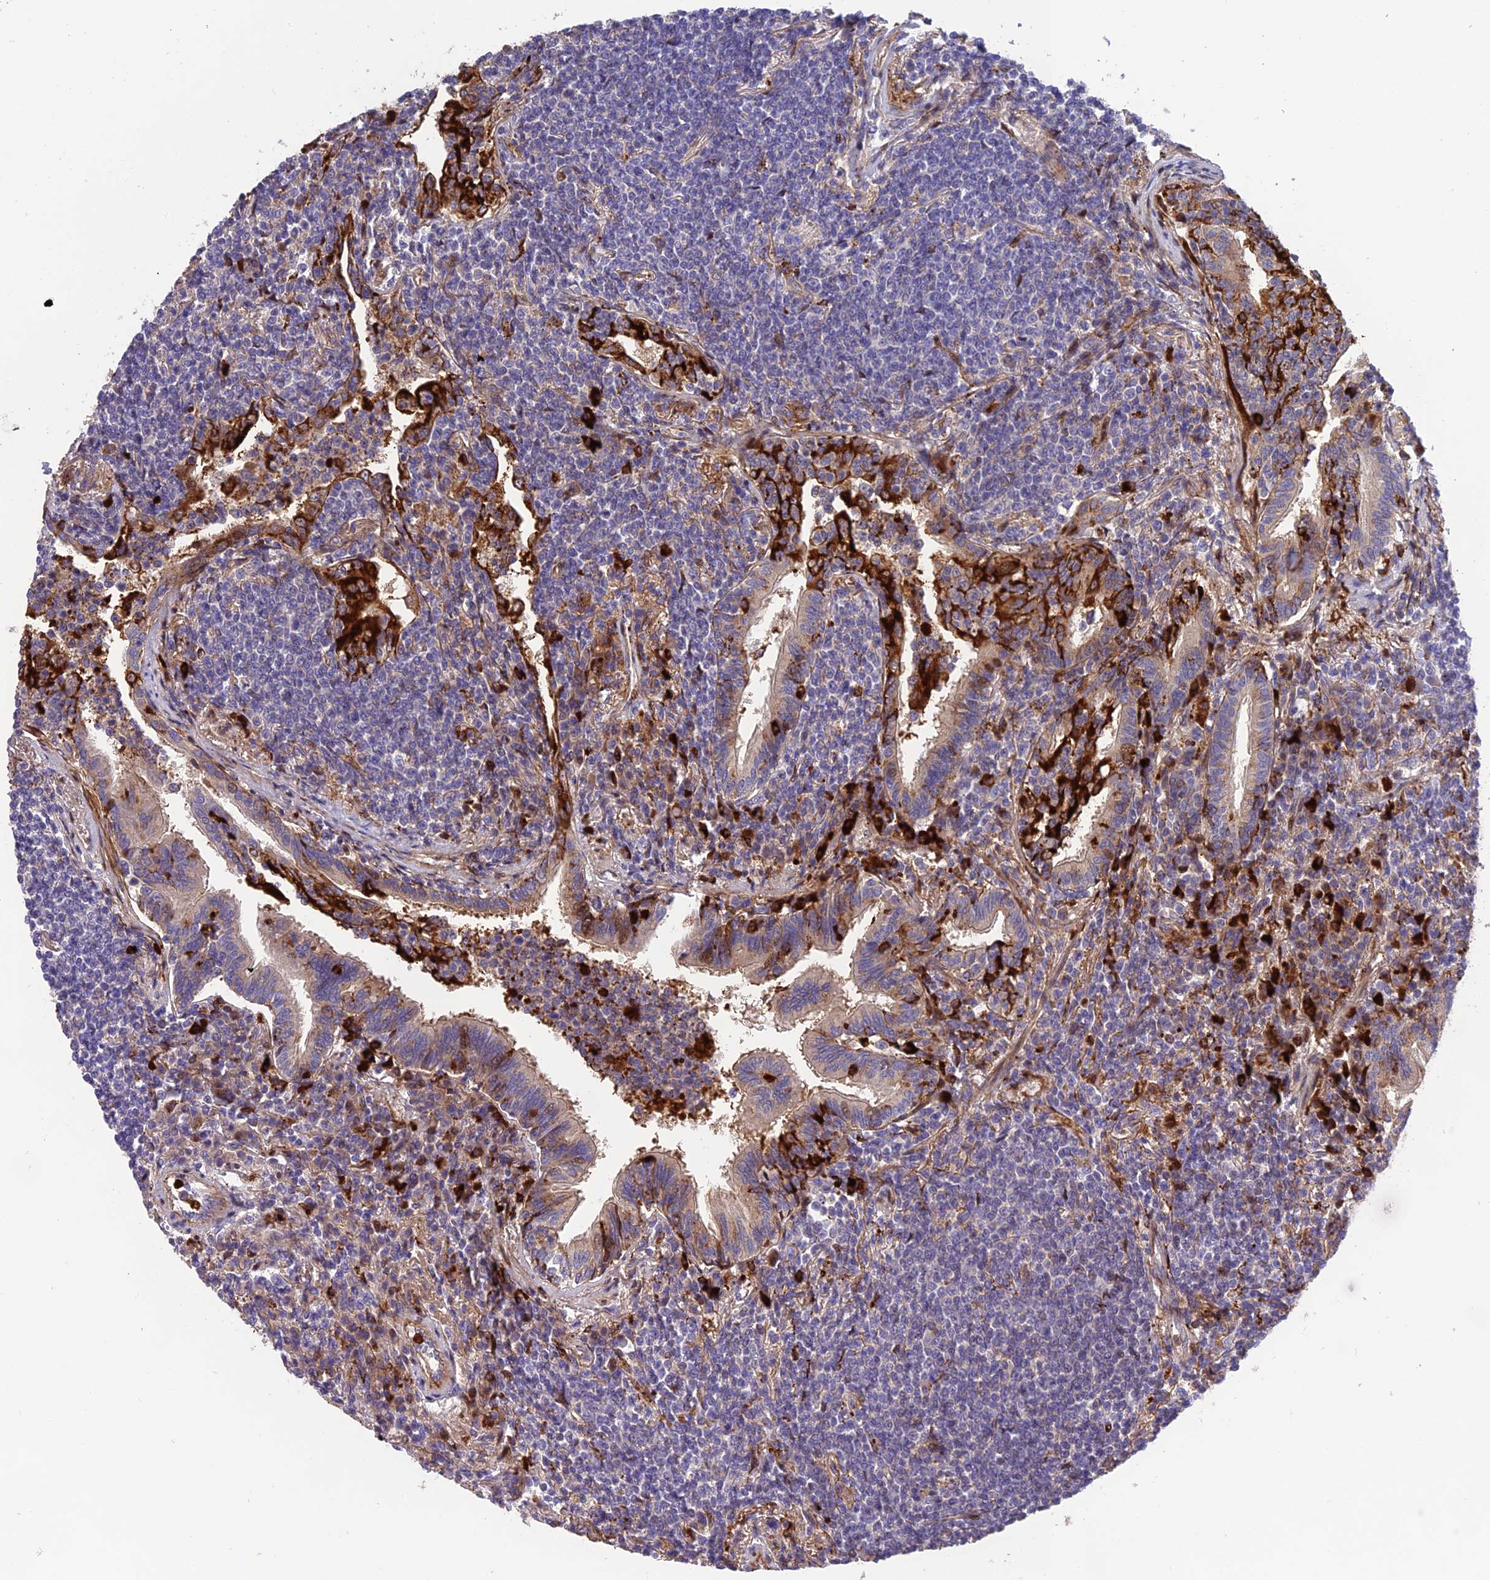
{"staining": {"intensity": "negative", "quantity": "none", "location": "none"}, "tissue": "lymphoma", "cell_type": "Tumor cells", "image_type": "cancer", "snomed": [{"axis": "morphology", "description": "Malignant lymphoma, non-Hodgkin's type, Low grade"}, {"axis": "topography", "description": "Lung"}], "caption": "Tumor cells are negative for brown protein staining in low-grade malignant lymphoma, non-Hodgkin's type.", "gene": "CPSF4L", "patient": {"sex": "female", "age": 71}}